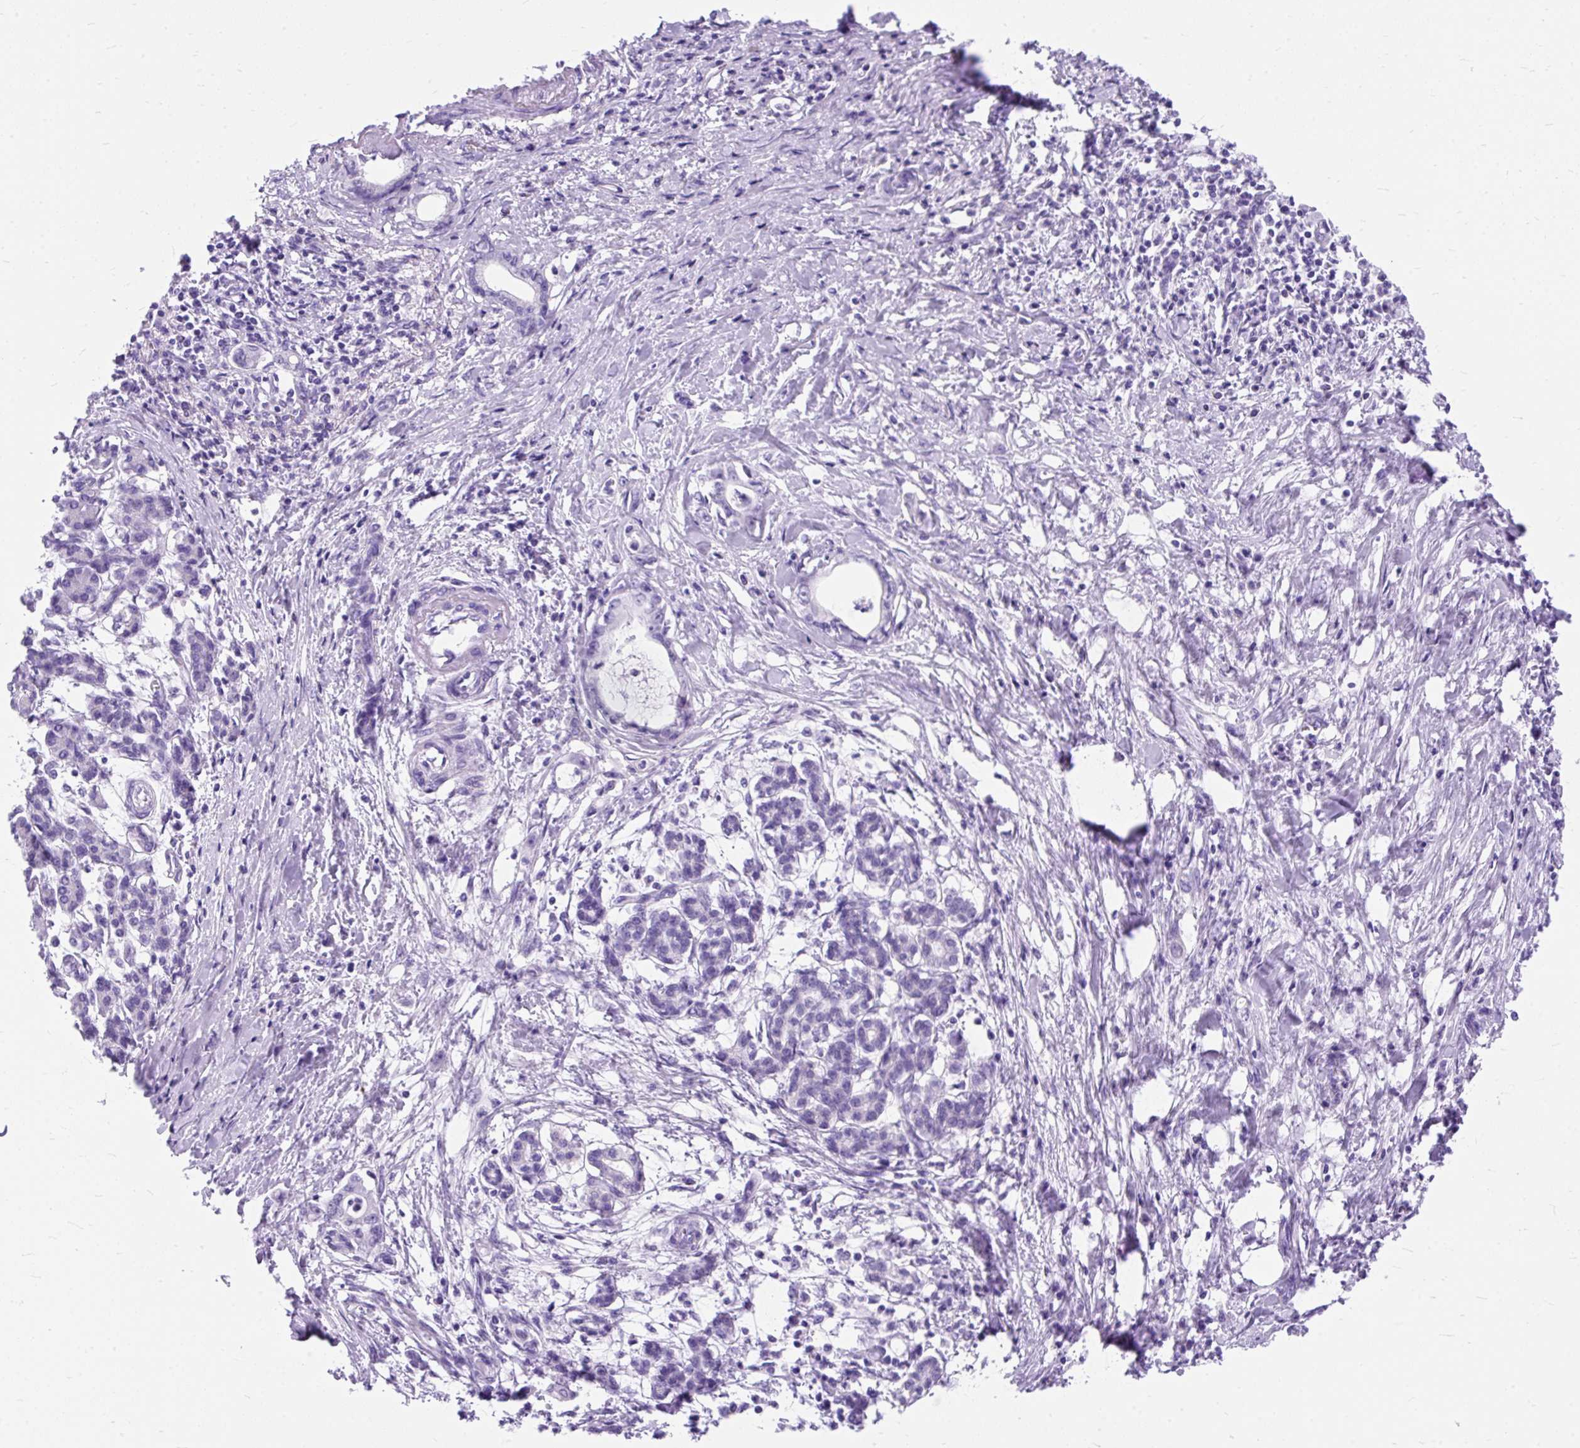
{"staining": {"intensity": "negative", "quantity": "none", "location": "none"}, "tissue": "pancreatic cancer", "cell_type": "Tumor cells", "image_type": "cancer", "snomed": [{"axis": "morphology", "description": "Adenocarcinoma, NOS"}, {"axis": "topography", "description": "Pancreas"}], "caption": "The micrograph reveals no significant staining in tumor cells of pancreatic cancer (adenocarcinoma).", "gene": "SCGB1A1", "patient": {"sex": "female", "age": 55}}